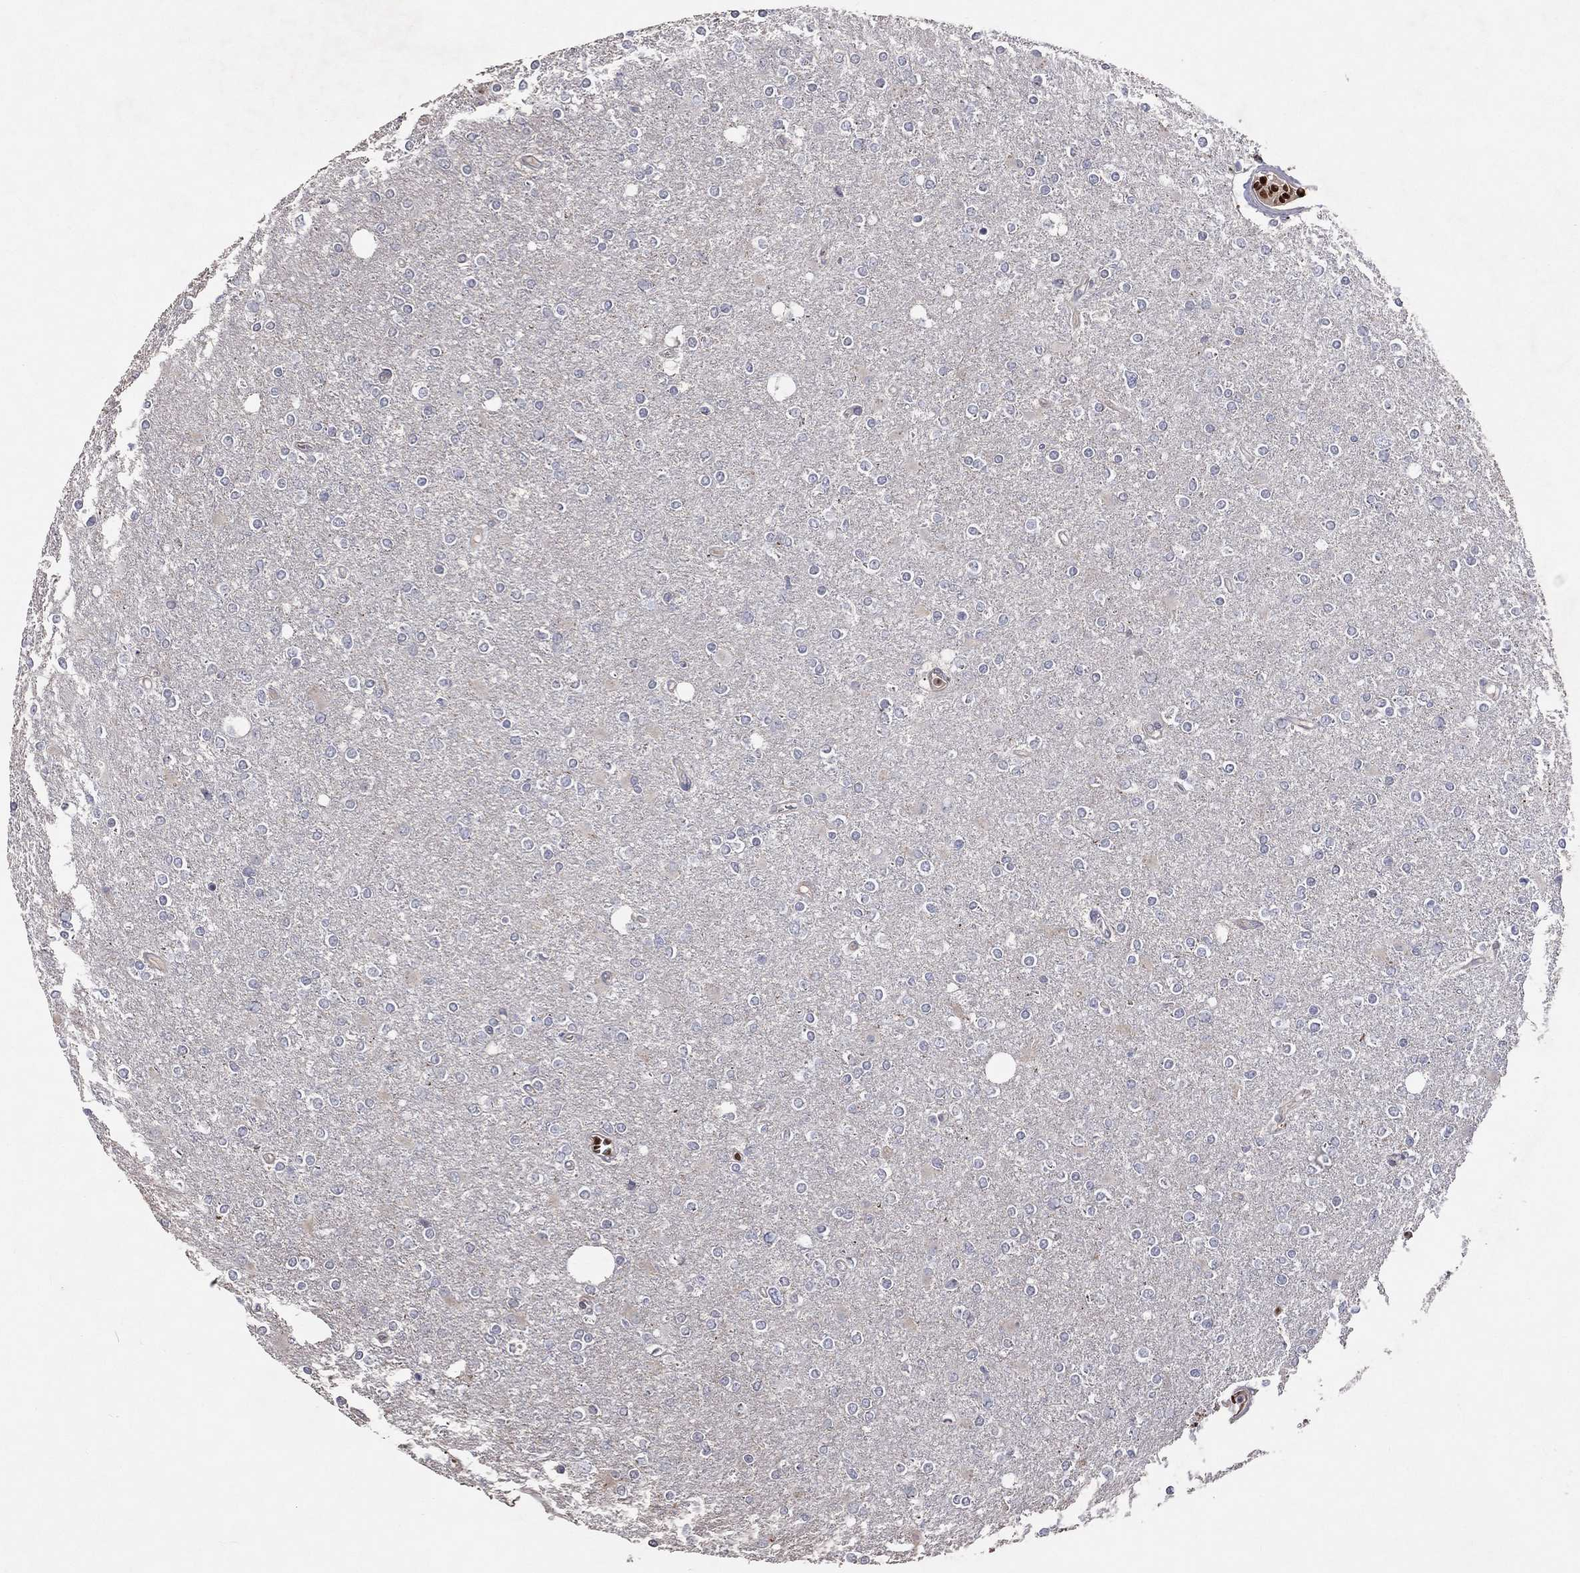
{"staining": {"intensity": "negative", "quantity": "none", "location": "none"}, "tissue": "glioma", "cell_type": "Tumor cells", "image_type": "cancer", "snomed": [{"axis": "morphology", "description": "Glioma, malignant, High grade"}, {"axis": "topography", "description": "Cerebral cortex"}], "caption": "The histopathology image reveals no staining of tumor cells in malignant glioma (high-grade).", "gene": "DNAH7", "patient": {"sex": "male", "age": 70}}